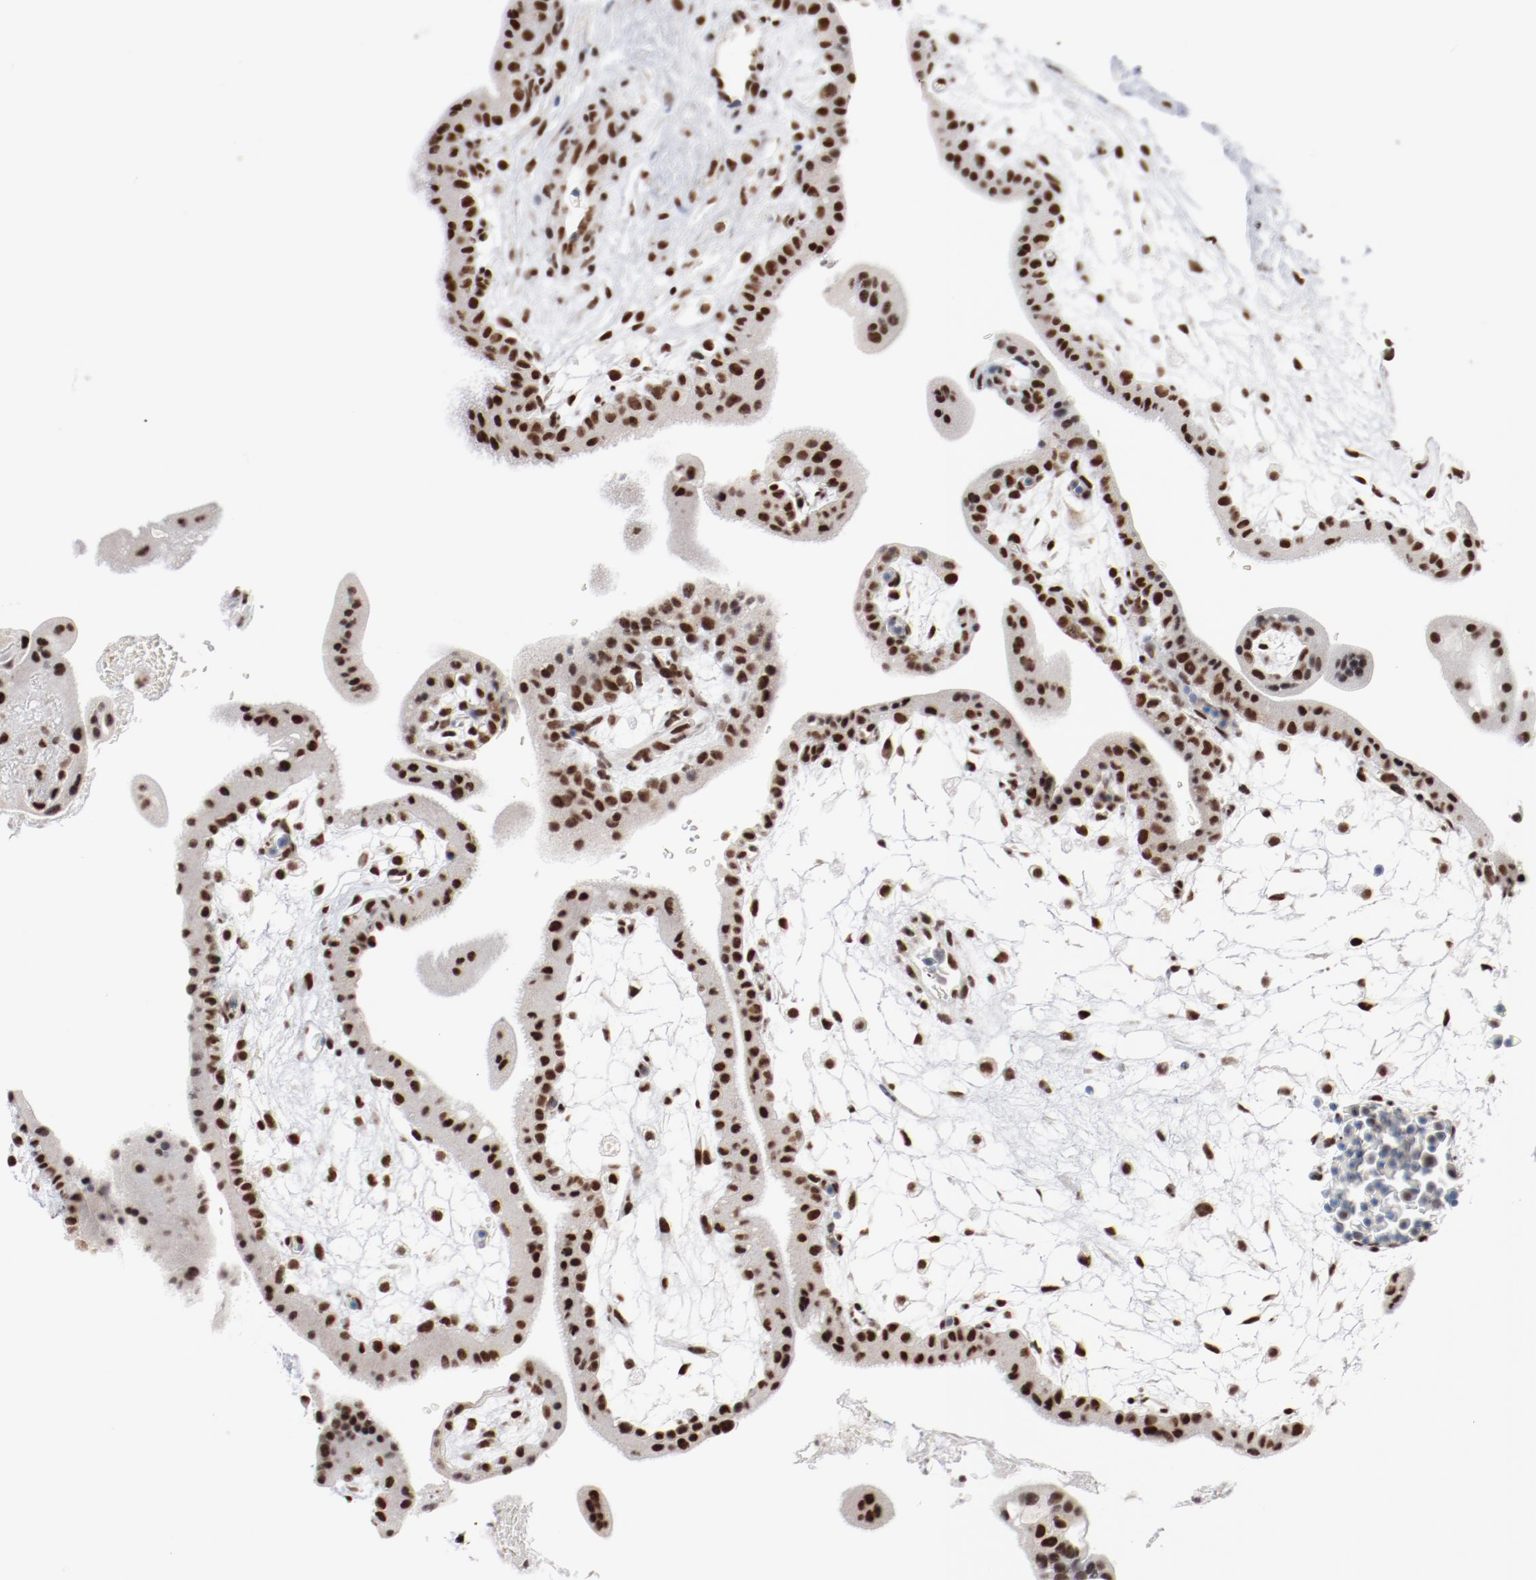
{"staining": {"intensity": "strong", "quantity": ">75%", "location": "nuclear"}, "tissue": "placenta", "cell_type": "Decidual cells", "image_type": "normal", "snomed": [{"axis": "morphology", "description": "Normal tissue, NOS"}, {"axis": "topography", "description": "Placenta"}], "caption": "DAB (3,3'-diaminobenzidine) immunohistochemical staining of unremarkable placenta shows strong nuclear protein staining in approximately >75% of decidual cells. Immunohistochemistry (ihc) stains the protein of interest in brown and the nuclei are stained blue.", "gene": "BUB3", "patient": {"sex": "female", "age": 35}}